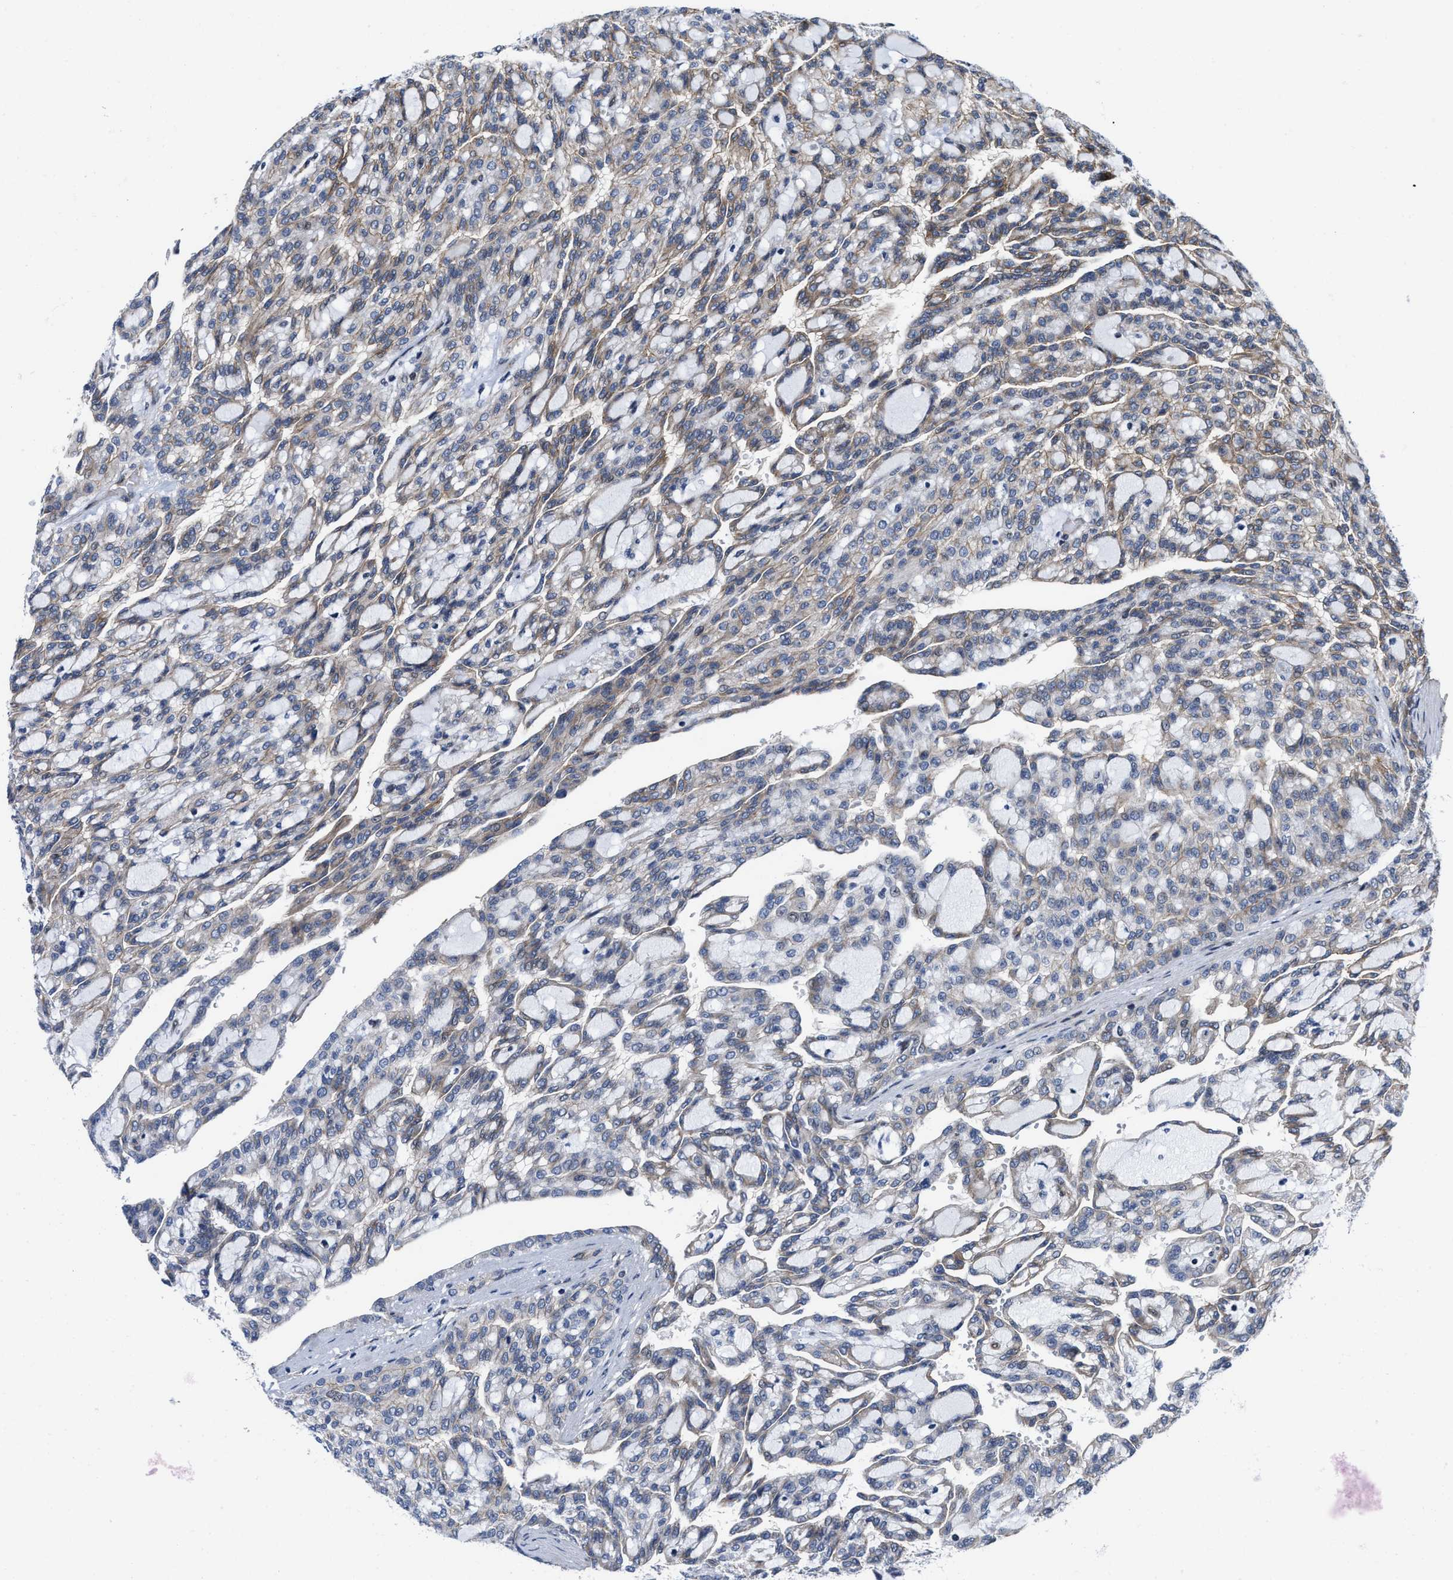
{"staining": {"intensity": "weak", "quantity": "<25%", "location": "cytoplasmic/membranous"}, "tissue": "renal cancer", "cell_type": "Tumor cells", "image_type": "cancer", "snomed": [{"axis": "morphology", "description": "Adenocarcinoma, NOS"}, {"axis": "topography", "description": "Kidney"}], "caption": "The micrograph demonstrates no significant staining in tumor cells of adenocarcinoma (renal).", "gene": "TGFB1I1", "patient": {"sex": "male", "age": 63}}